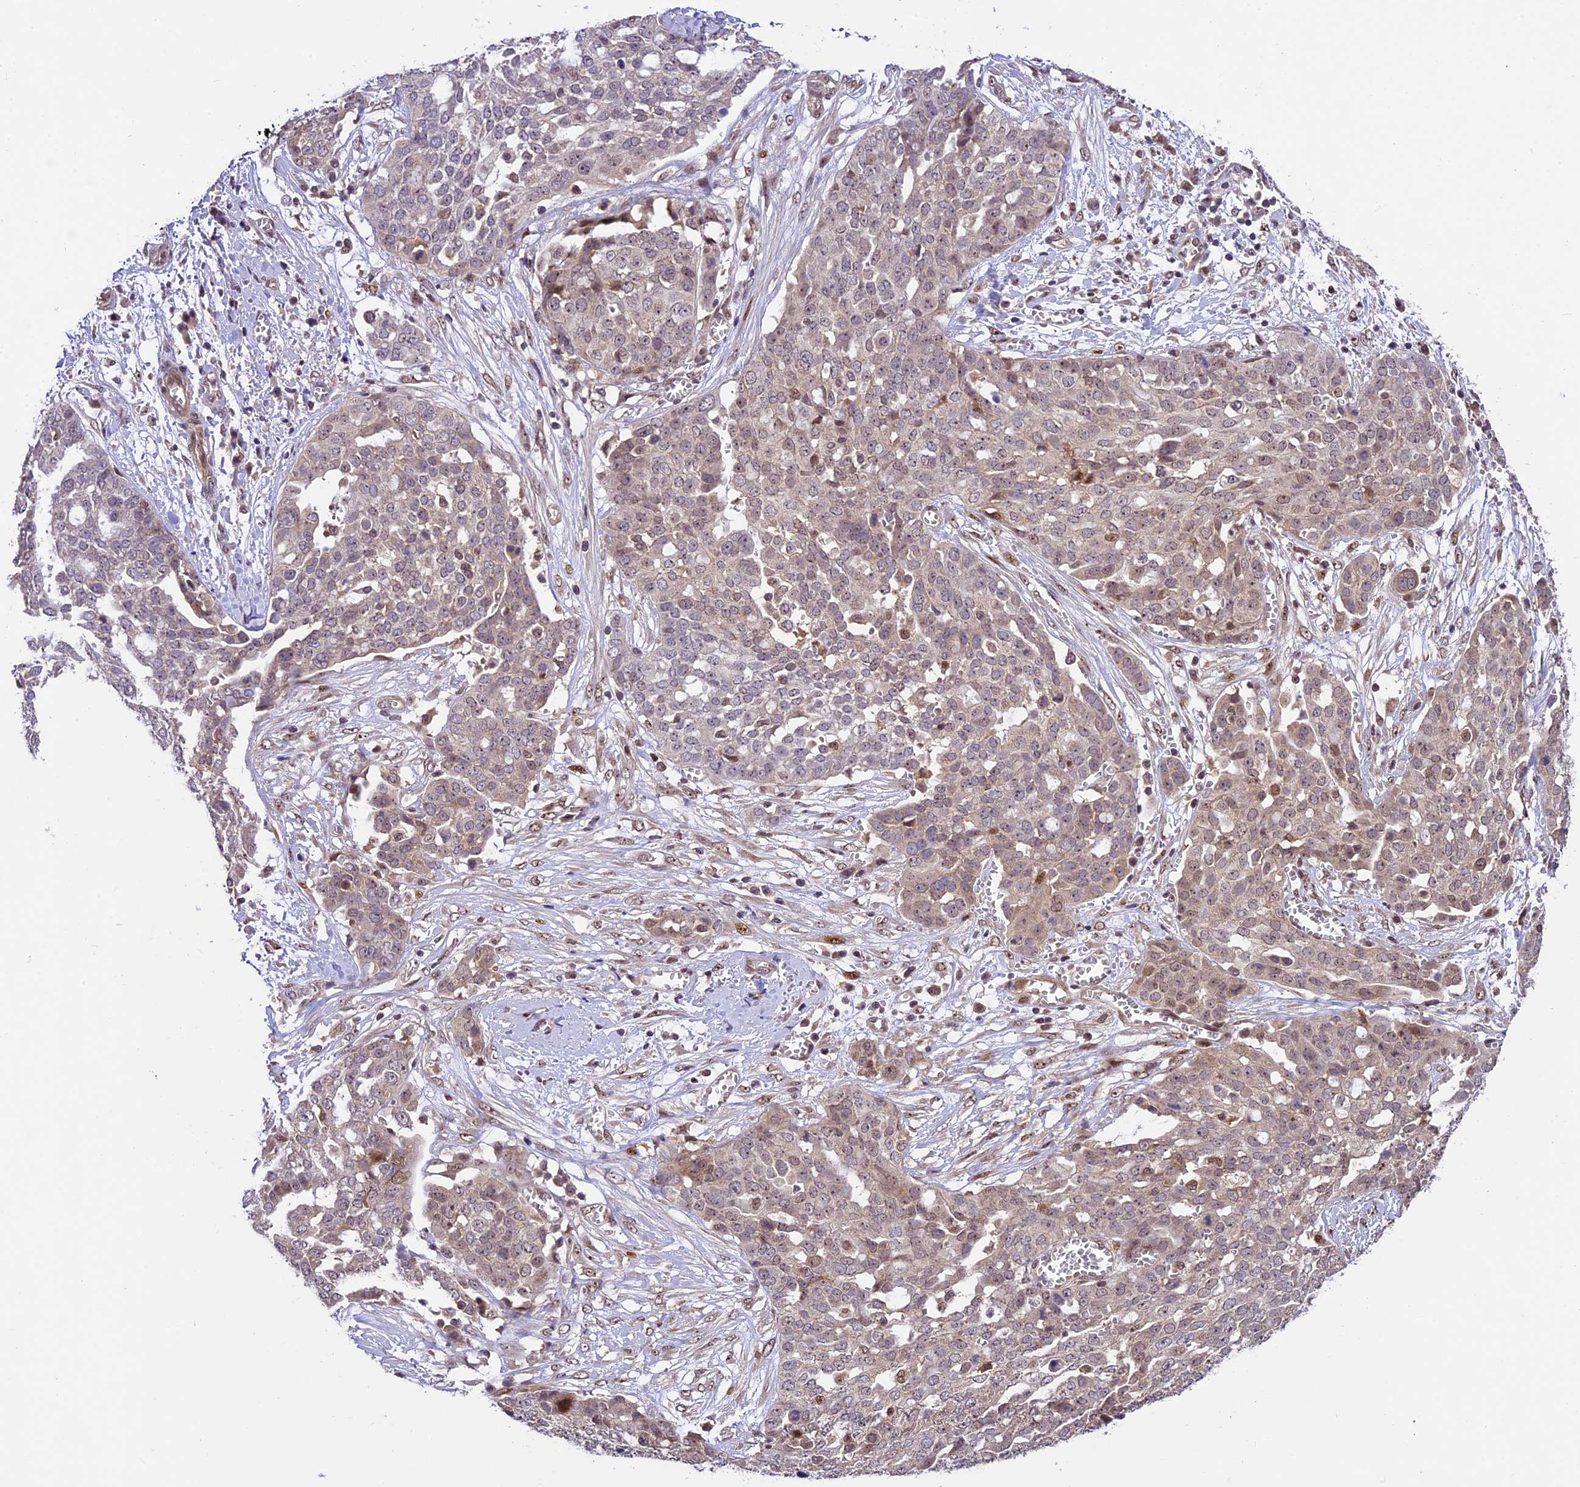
{"staining": {"intensity": "weak", "quantity": "<25%", "location": "nuclear"}, "tissue": "ovarian cancer", "cell_type": "Tumor cells", "image_type": "cancer", "snomed": [{"axis": "morphology", "description": "Cystadenocarcinoma, serous, NOS"}, {"axis": "topography", "description": "Soft tissue"}, {"axis": "topography", "description": "Ovary"}], "caption": "Immunohistochemical staining of serous cystadenocarcinoma (ovarian) exhibits no significant expression in tumor cells.", "gene": "ZAR1L", "patient": {"sex": "female", "age": 57}}